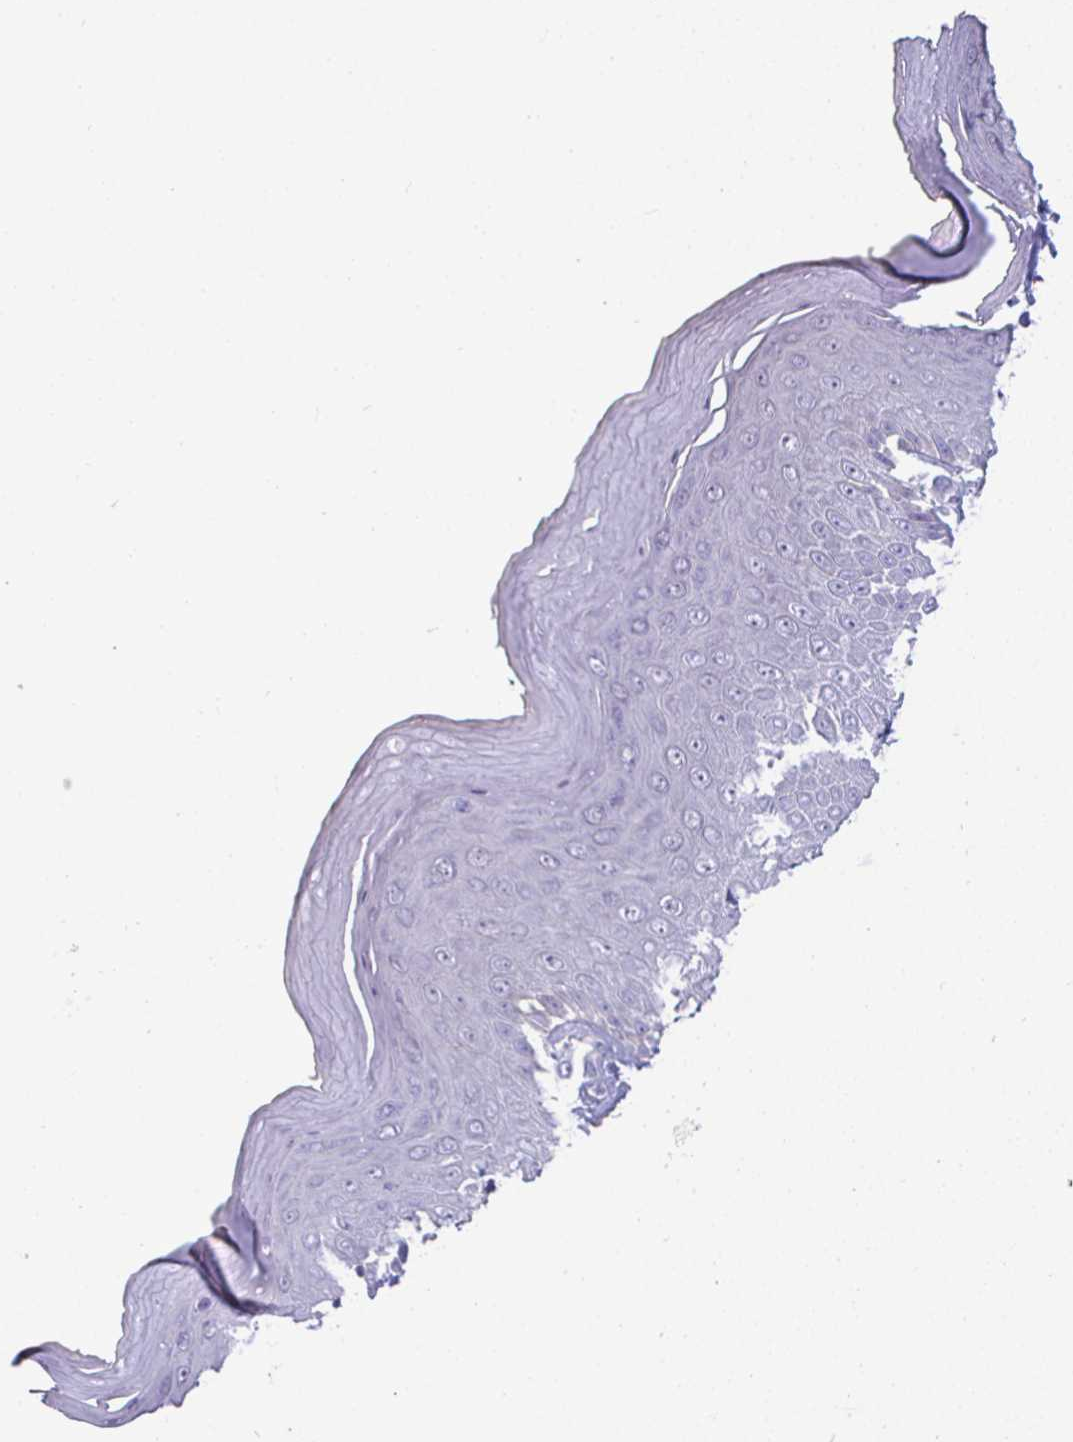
{"staining": {"intensity": "negative", "quantity": "none", "location": "none"}, "tissue": "skin", "cell_type": "Epidermal cells", "image_type": "normal", "snomed": [{"axis": "morphology", "description": "Normal tissue, NOS"}, {"axis": "topography", "description": "Anal"}, {"axis": "topography", "description": "Peripheral nerve tissue"}], "caption": "An immunohistochemistry (IHC) histopathology image of normal skin is shown. There is no staining in epidermal cells of skin. (Brightfield microscopy of DAB immunohistochemistry (IHC) at high magnification).", "gene": "SIRPA", "patient": {"sex": "male", "age": 78}}